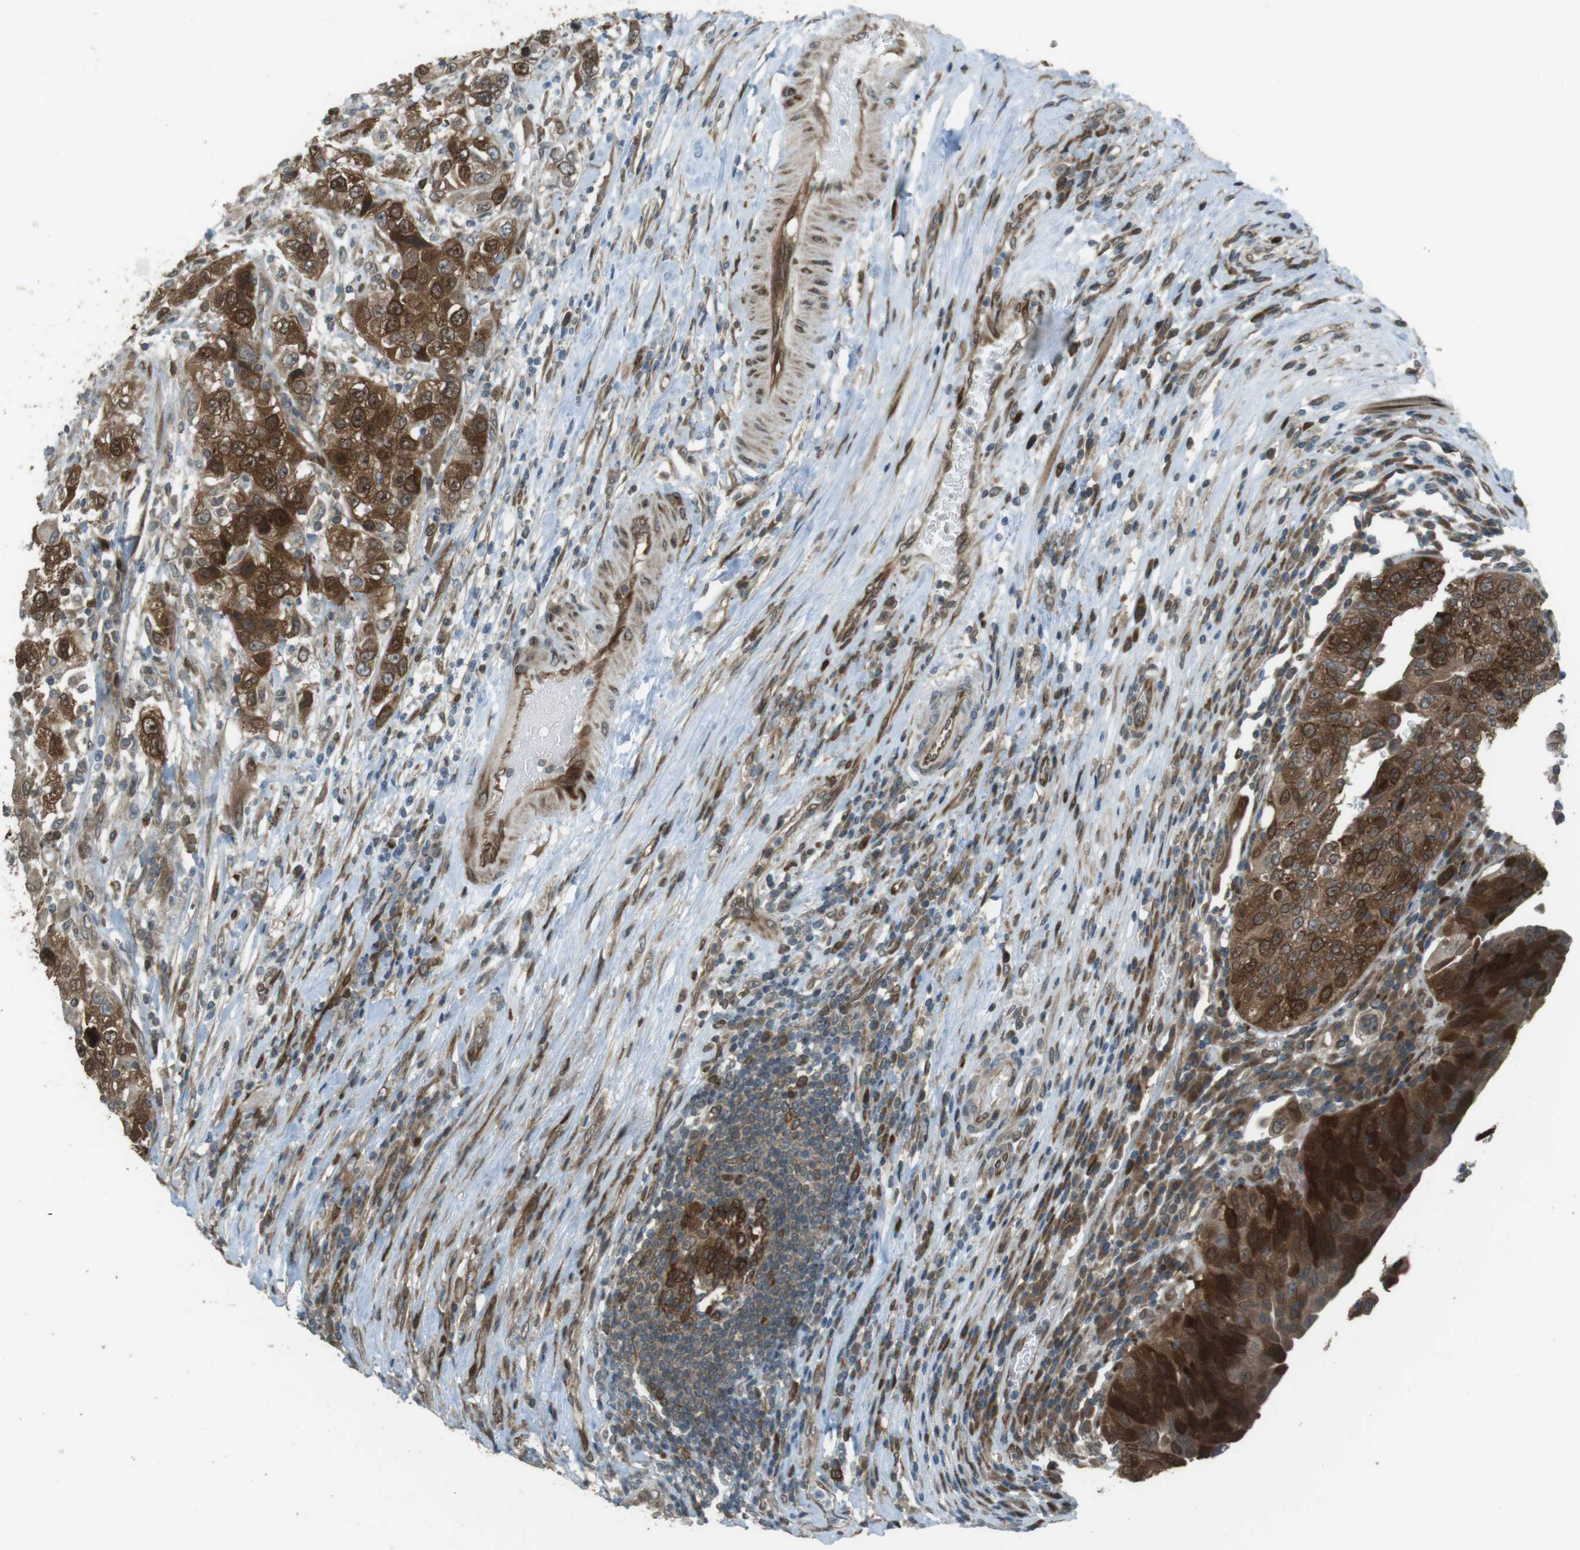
{"staining": {"intensity": "strong", "quantity": ">75%", "location": "cytoplasmic/membranous,nuclear"}, "tissue": "urothelial cancer", "cell_type": "Tumor cells", "image_type": "cancer", "snomed": [{"axis": "morphology", "description": "Urothelial carcinoma, High grade"}, {"axis": "topography", "description": "Urinary bladder"}], "caption": "Urothelial carcinoma (high-grade) stained with a protein marker displays strong staining in tumor cells.", "gene": "ZNF330", "patient": {"sex": "female", "age": 80}}